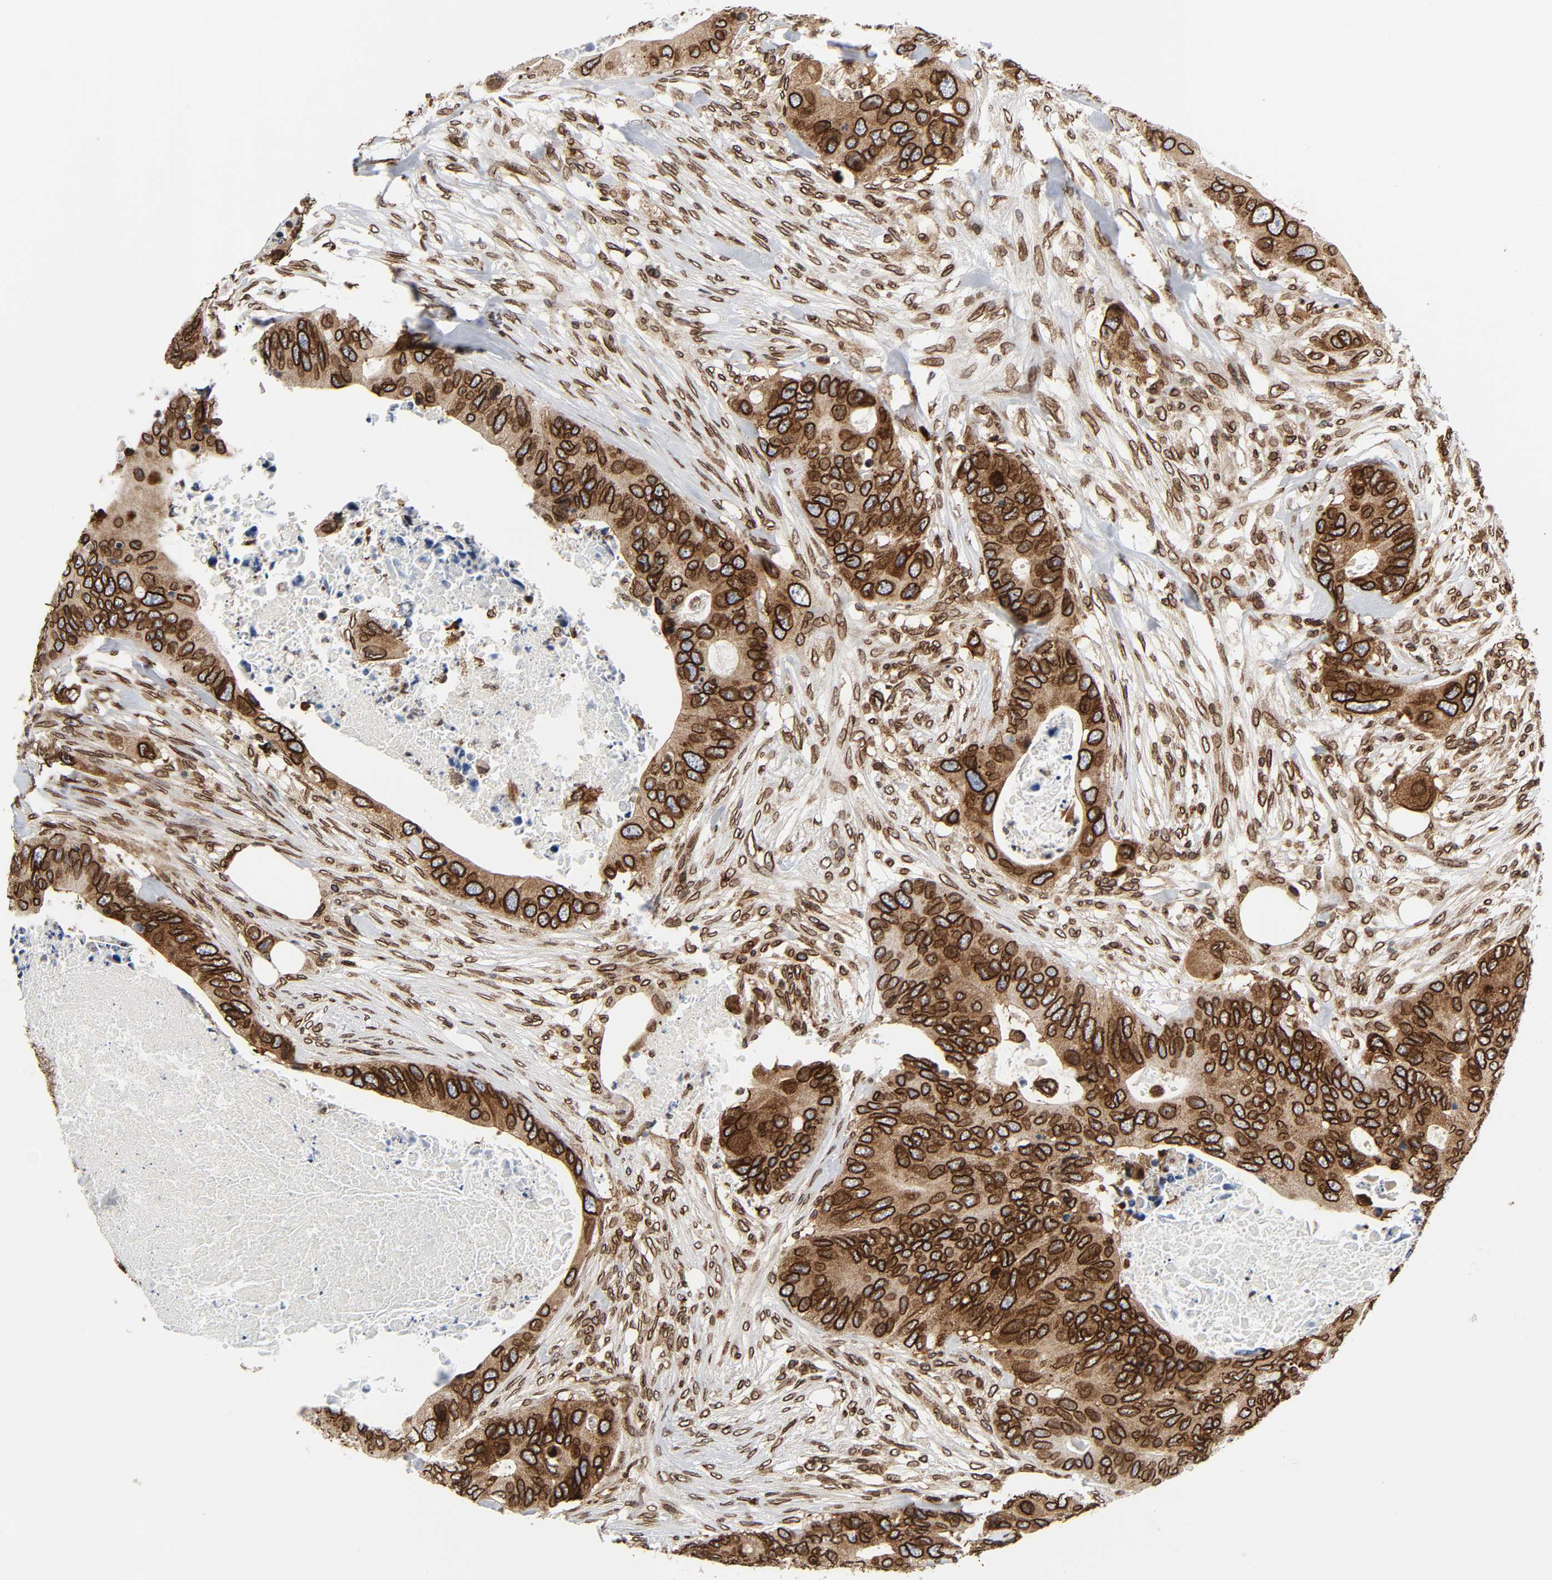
{"staining": {"intensity": "strong", "quantity": ">75%", "location": "cytoplasmic/membranous,nuclear"}, "tissue": "colorectal cancer", "cell_type": "Tumor cells", "image_type": "cancer", "snomed": [{"axis": "morphology", "description": "Adenocarcinoma, NOS"}, {"axis": "topography", "description": "Colon"}], "caption": "IHC histopathology image of human colorectal adenocarcinoma stained for a protein (brown), which displays high levels of strong cytoplasmic/membranous and nuclear staining in about >75% of tumor cells.", "gene": "RANGAP1", "patient": {"sex": "male", "age": 71}}